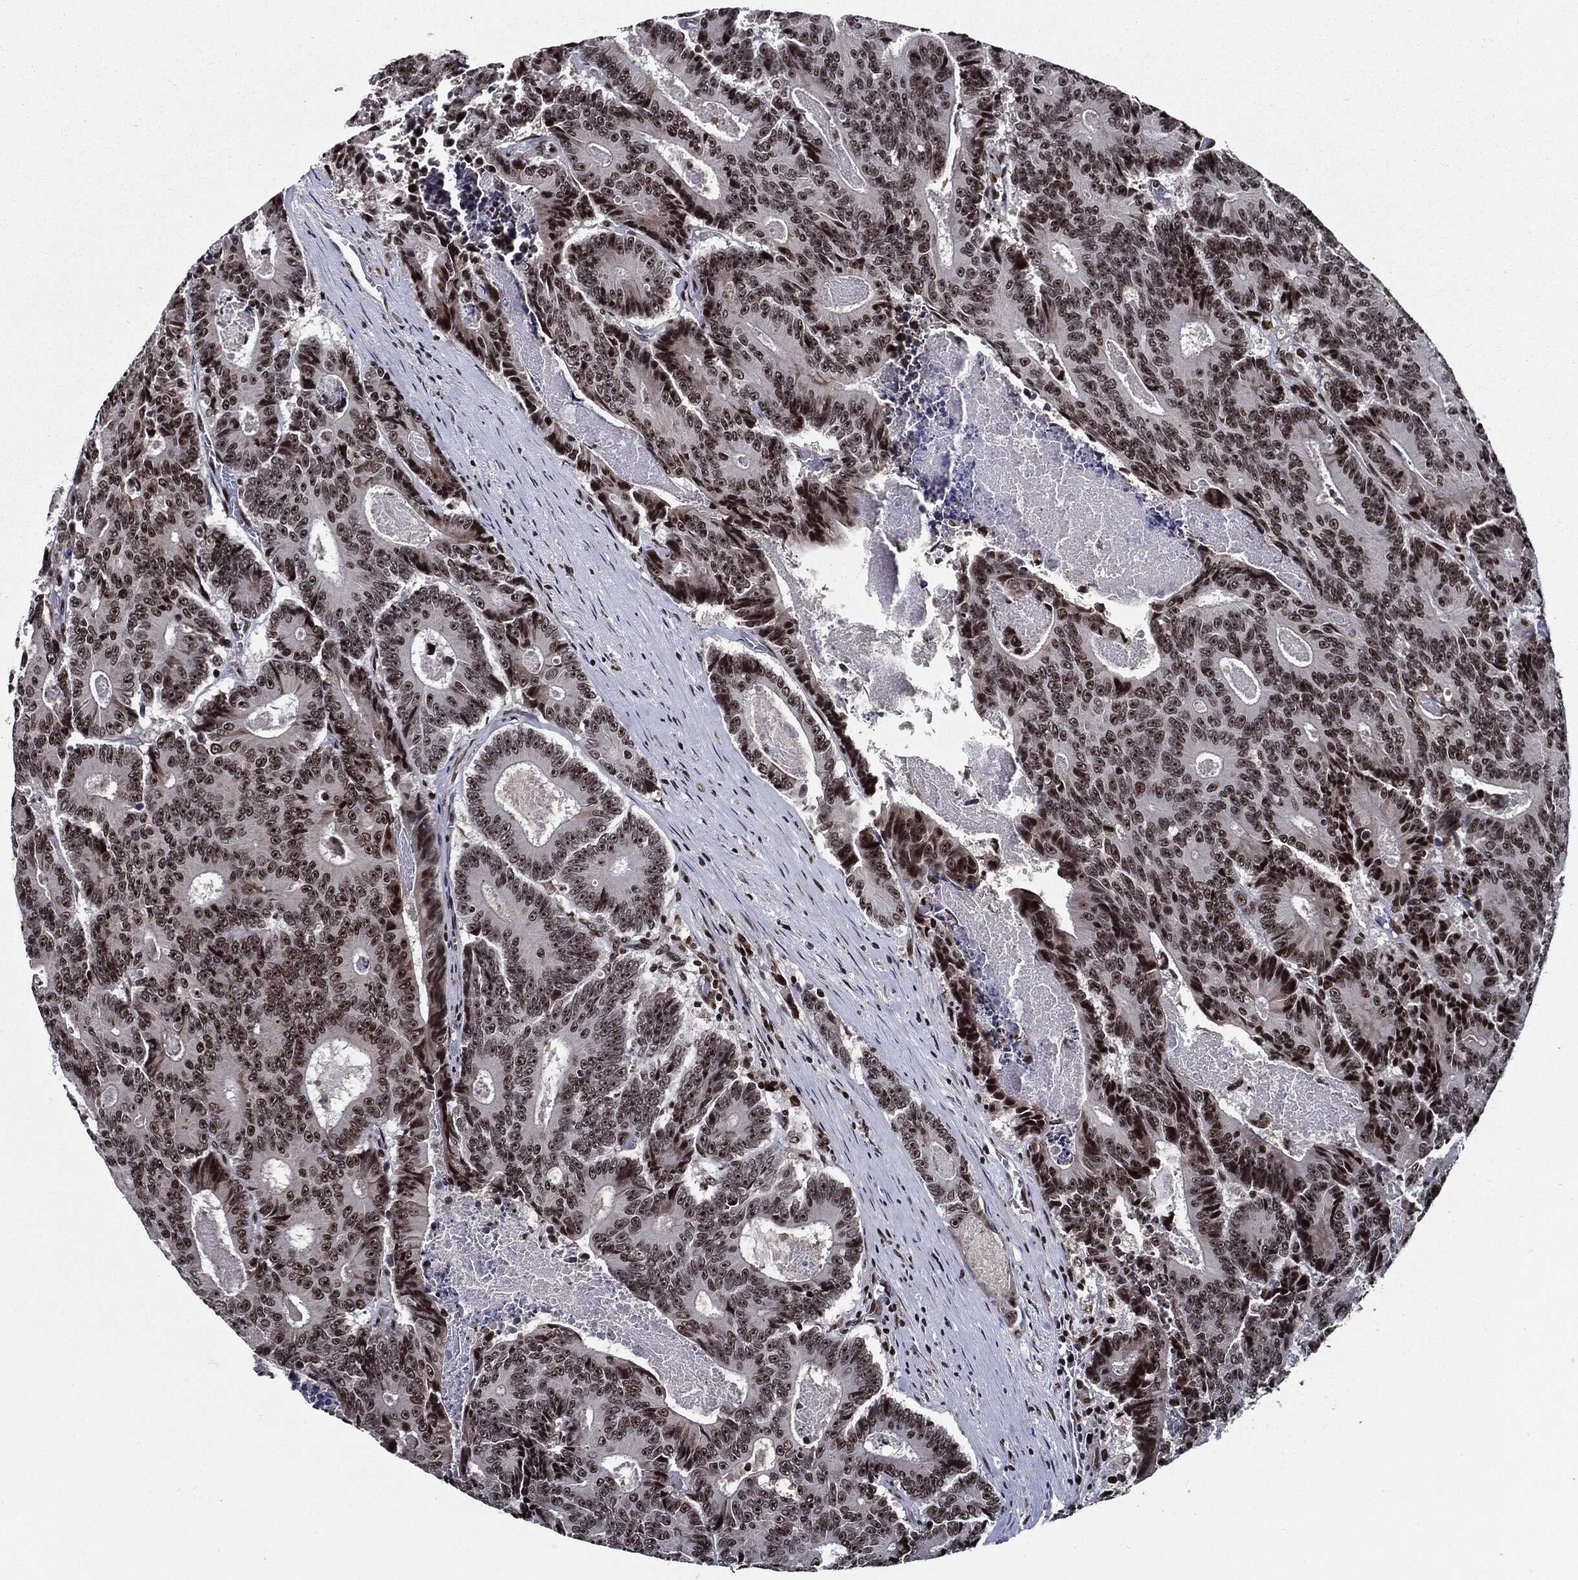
{"staining": {"intensity": "strong", "quantity": "25%-75%", "location": "nuclear"}, "tissue": "colorectal cancer", "cell_type": "Tumor cells", "image_type": "cancer", "snomed": [{"axis": "morphology", "description": "Adenocarcinoma, NOS"}, {"axis": "topography", "description": "Colon"}], "caption": "Tumor cells display high levels of strong nuclear expression in about 25%-75% of cells in colorectal cancer. The staining is performed using DAB (3,3'-diaminobenzidine) brown chromogen to label protein expression. The nuclei are counter-stained blue using hematoxylin.", "gene": "ZFP91", "patient": {"sex": "male", "age": 83}}